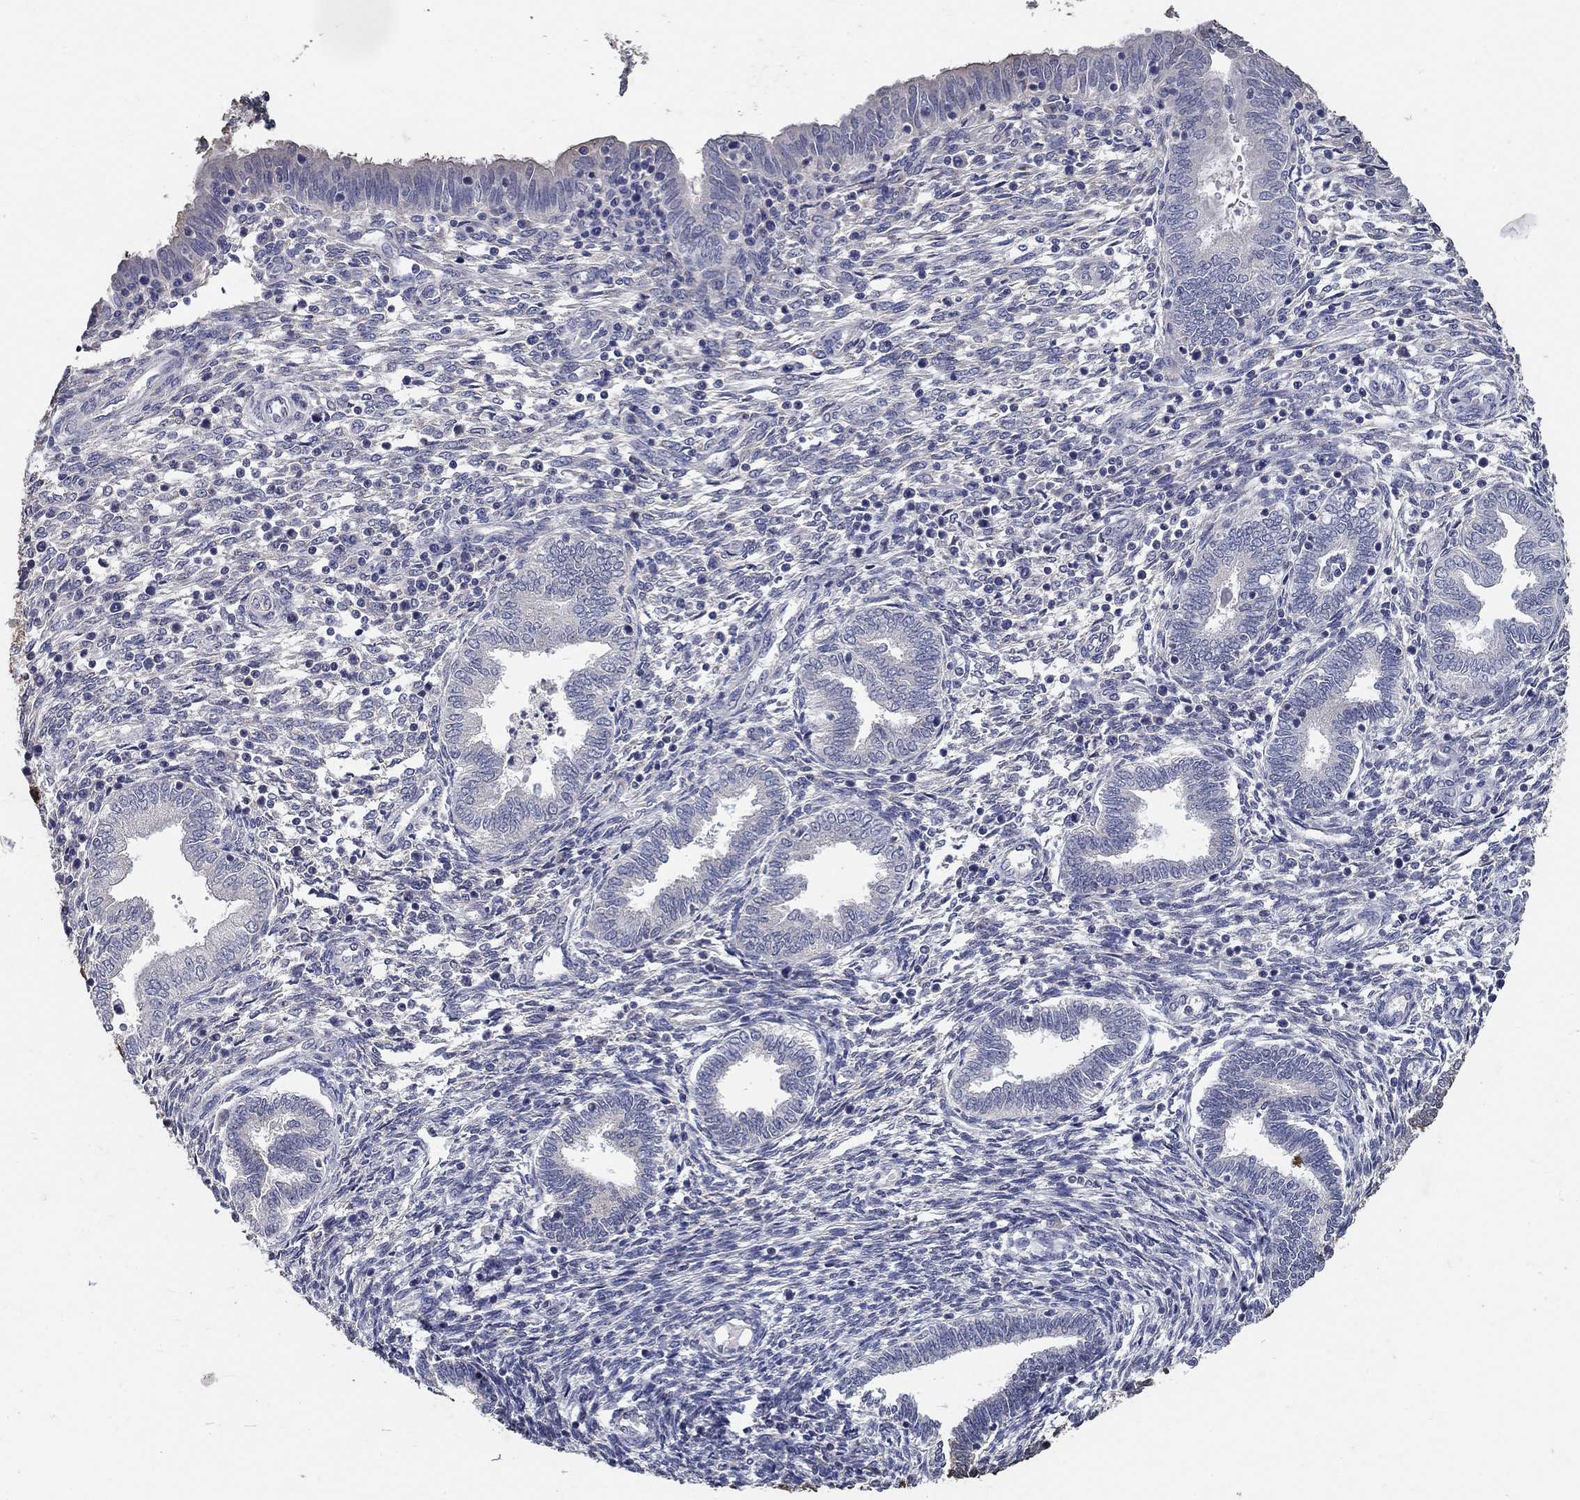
{"staining": {"intensity": "negative", "quantity": "none", "location": "none"}, "tissue": "endometrium", "cell_type": "Cells in endometrial stroma", "image_type": "normal", "snomed": [{"axis": "morphology", "description": "Normal tissue, NOS"}, {"axis": "topography", "description": "Endometrium"}], "caption": "There is no significant staining in cells in endometrial stroma of endometrium. (DAB (3,3'-diaminobenzidine) IHC visualized using brightfield microscopy, high magnification).", "gene": "PROZ", "patient": {"sex": "female", "age": 42}}